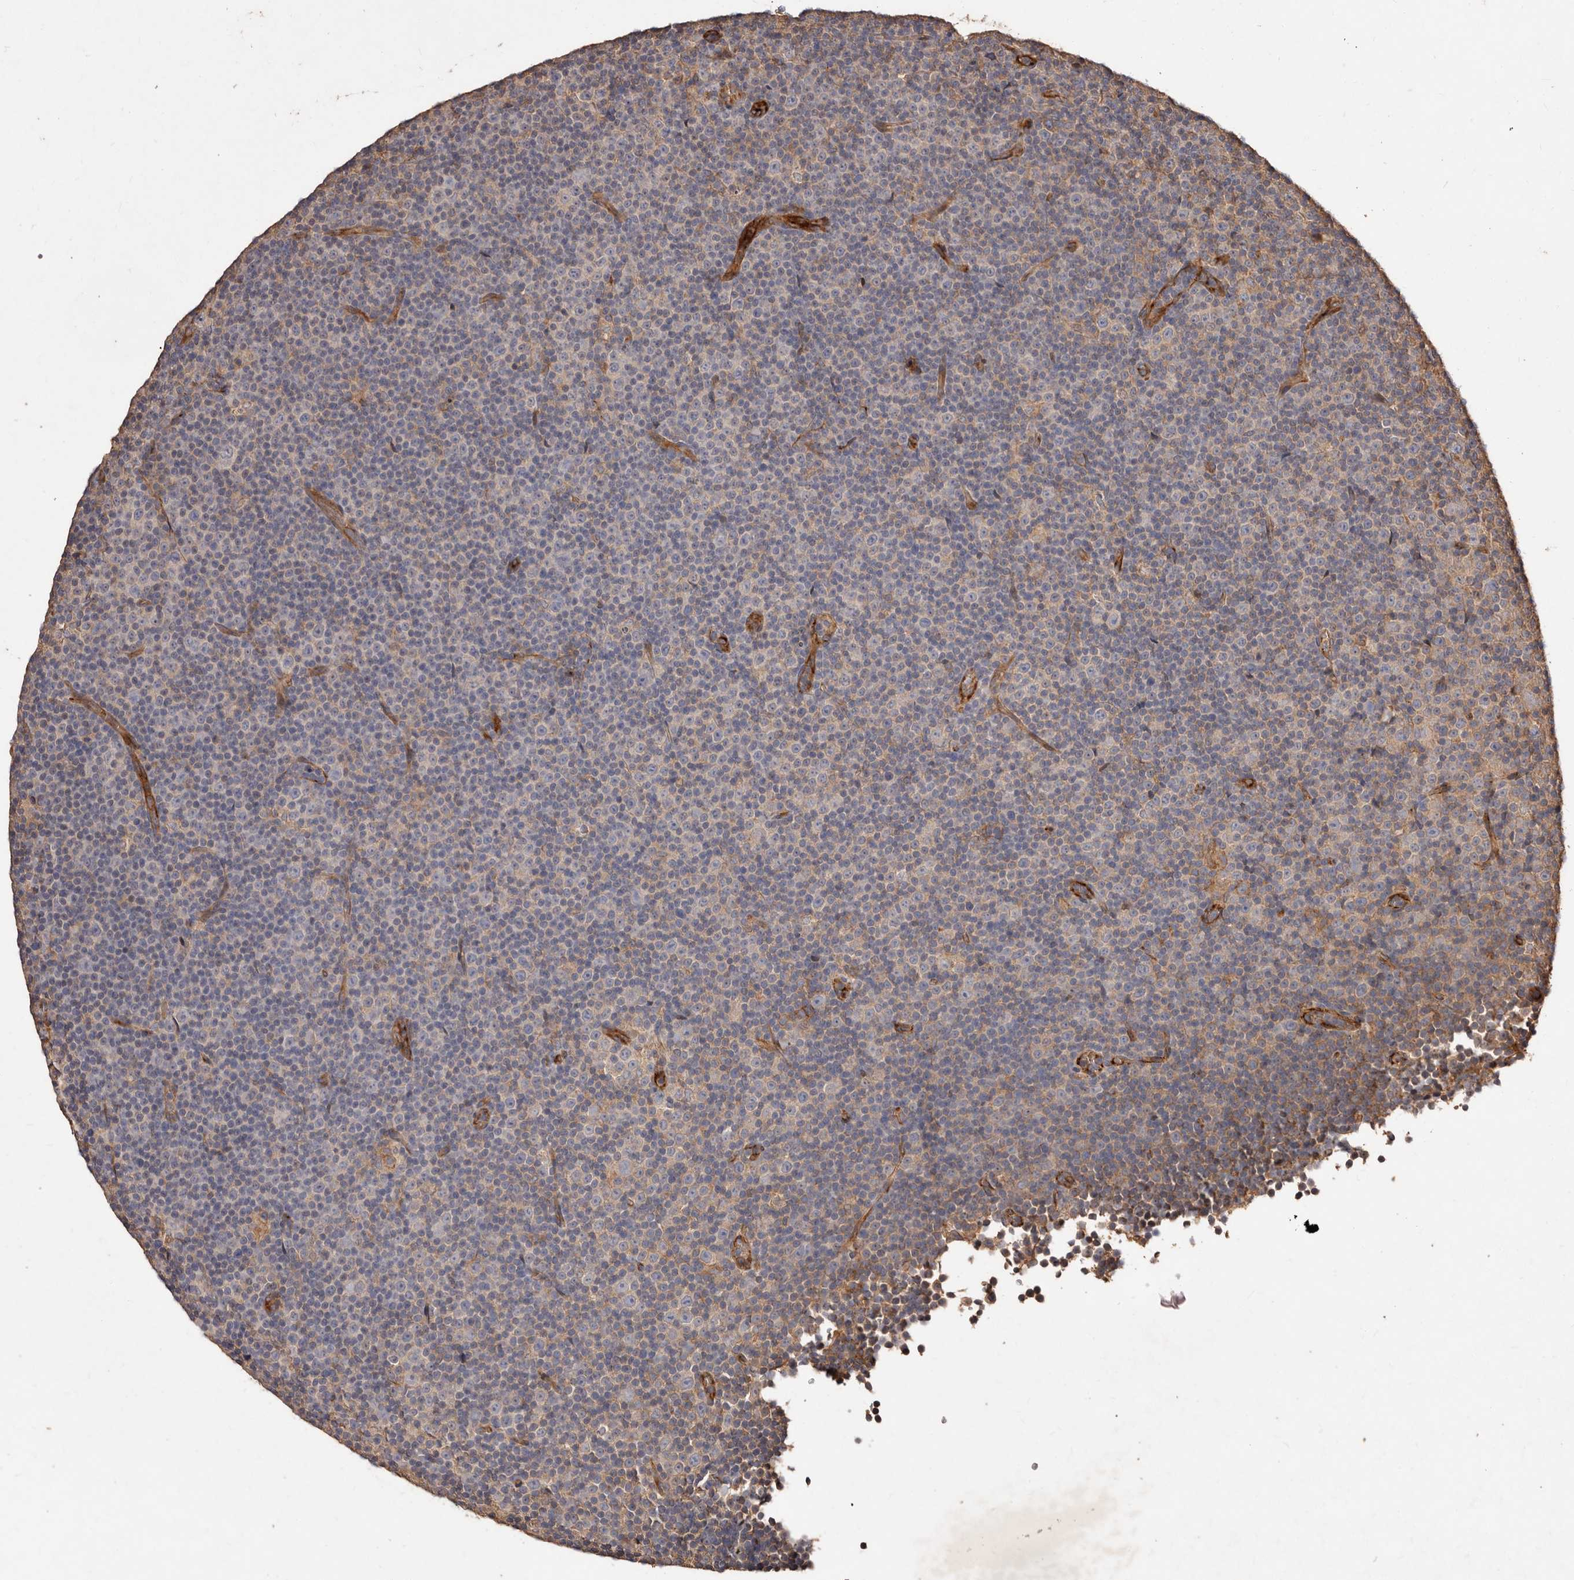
{"staining": {"intensity": "negative", "quantity": "none", "location": "none"}, "tissue": "lymphoma", "cell_type": "Tumor cells", "image_type": "cancer", "snomed": [{"axis": "morphology", "description": "Malignant lymphoma, non-Hodgkin's type, Low grade"}, {"axis": "topography", "description": "Lymph node"}], "caption": "There is no significant staining in tumor cells of malignant lymphoma, non-Hodgkin's type (low-grade). Brightfield microscopy of immunohistochemistry stained with DAB (brown) and hematoxylin (blue), captured at high magnification.", "gene": "CCL14", "patient": {"sex": "female", "age": 67}}